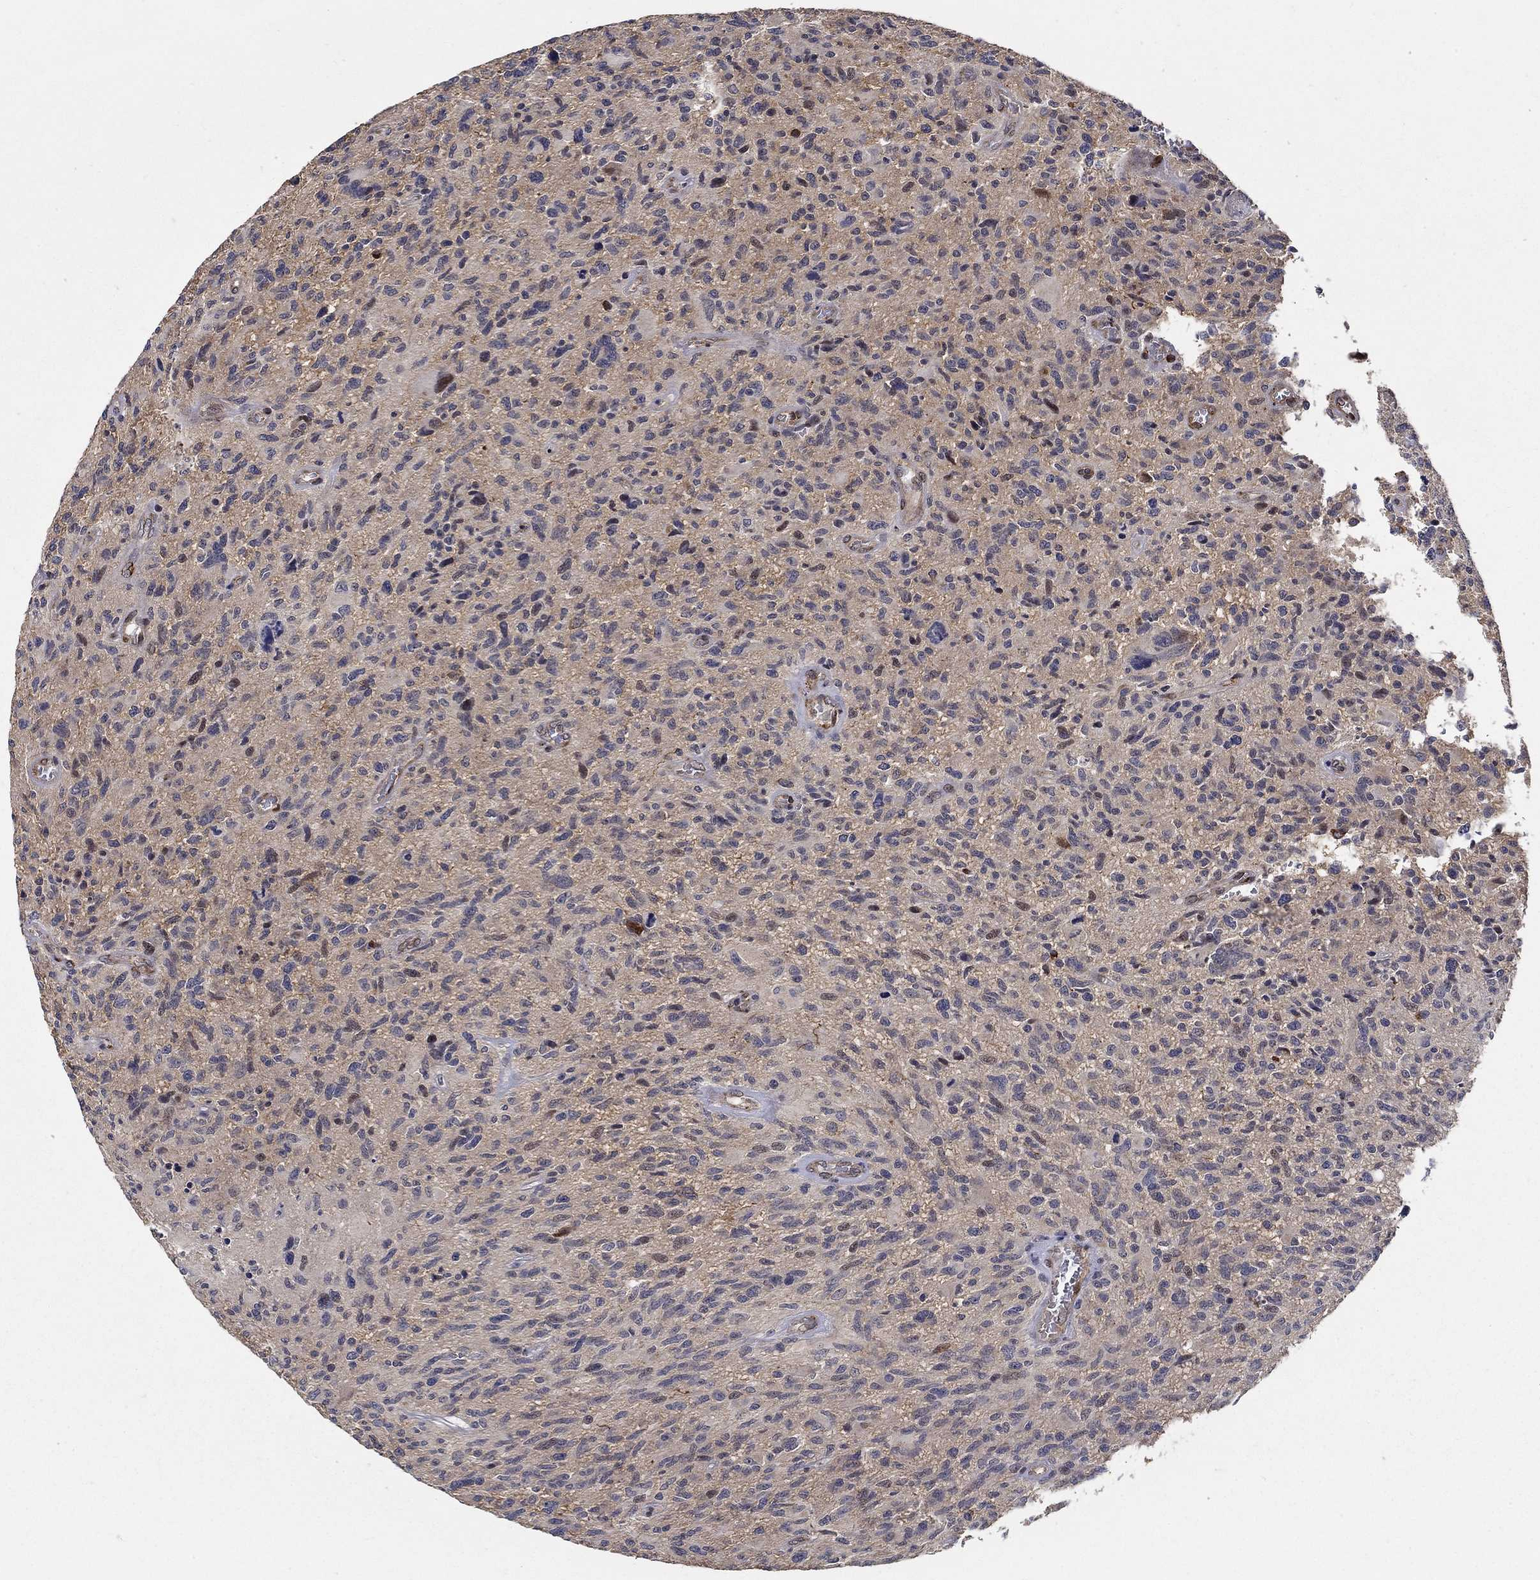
{"staining": {"intensity": "negative", "quantity": "none", "location": "none"}, "tissue": "glioma", "cell_type": "Tumor cells", "image_type": "cancer", "snomed": [{"axis": "morphology", "description": "Glioma, malignant, NOS"}, {"axis": "morphology", "description": "Glioma, malignant, High grade"}, {"axis": "topography", "description": "Brain"}], "caption": "Tumor cells are negative for protein expression in human glioma (malignant).", "gene": "ZNF594", "patient": {"sex": "female", "age": 71}}